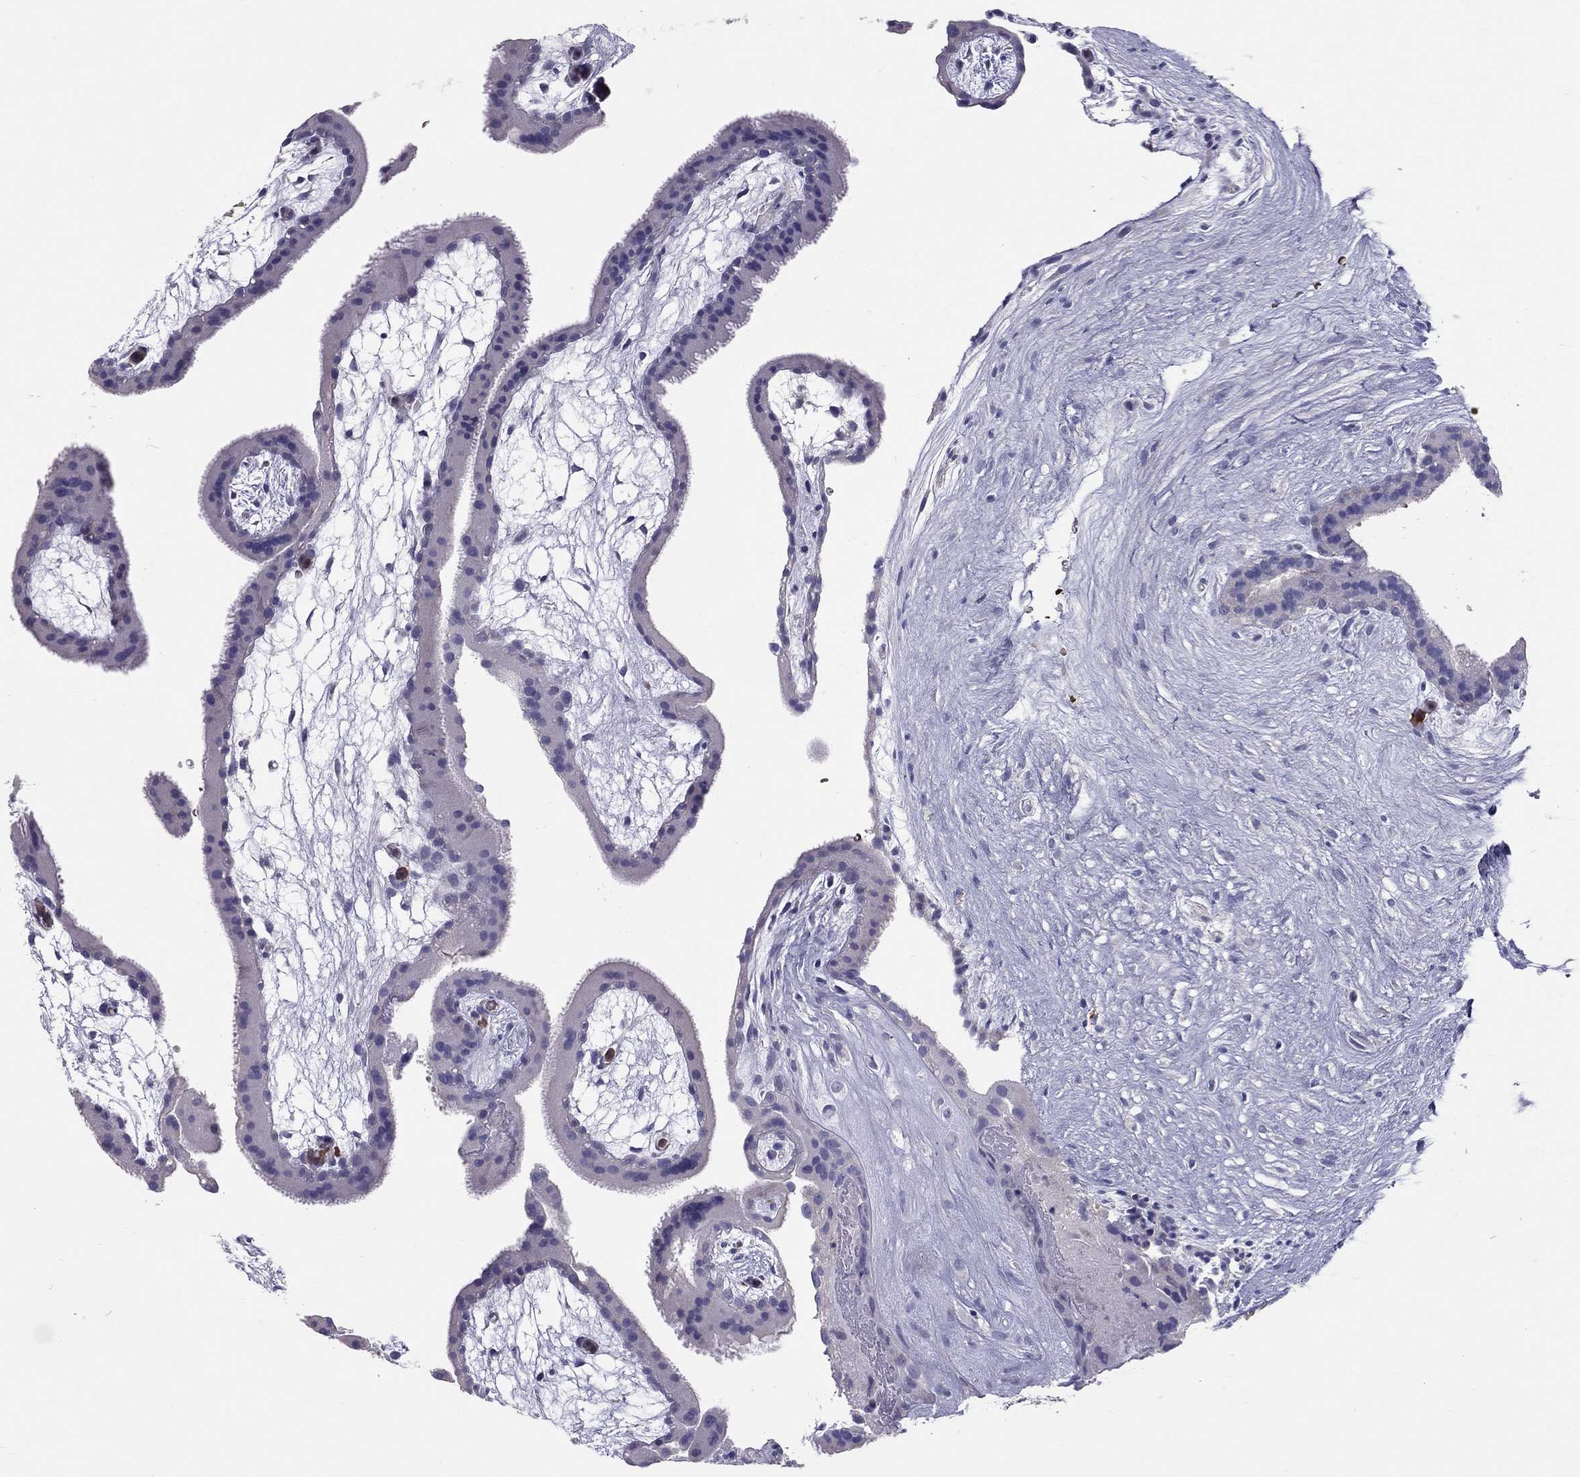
{"staining": {"intensity": "negative", "quantity": "none", "location": "none"}, "tissue": "placenta", "cell_type": "Decidual cells", "image_type": "normal", "snomed": [{"axis": "morphology", "description": "Normal tissue, NOS"}, {"axis": "topography", "description": "Placenta"}], "caption": "This is a histopathology image of IHC staining of normal placenta, which shows no staining in decidual cells. The staining was performed using DAB (3,3'-diaminobenzidine) to visualize the protein expression in brown, while the nuclei were stained in blue with hematoxylin (Magnification: 20x).", "gene": "FRMD1", "patient": {"sex": "female", "age": 19}}